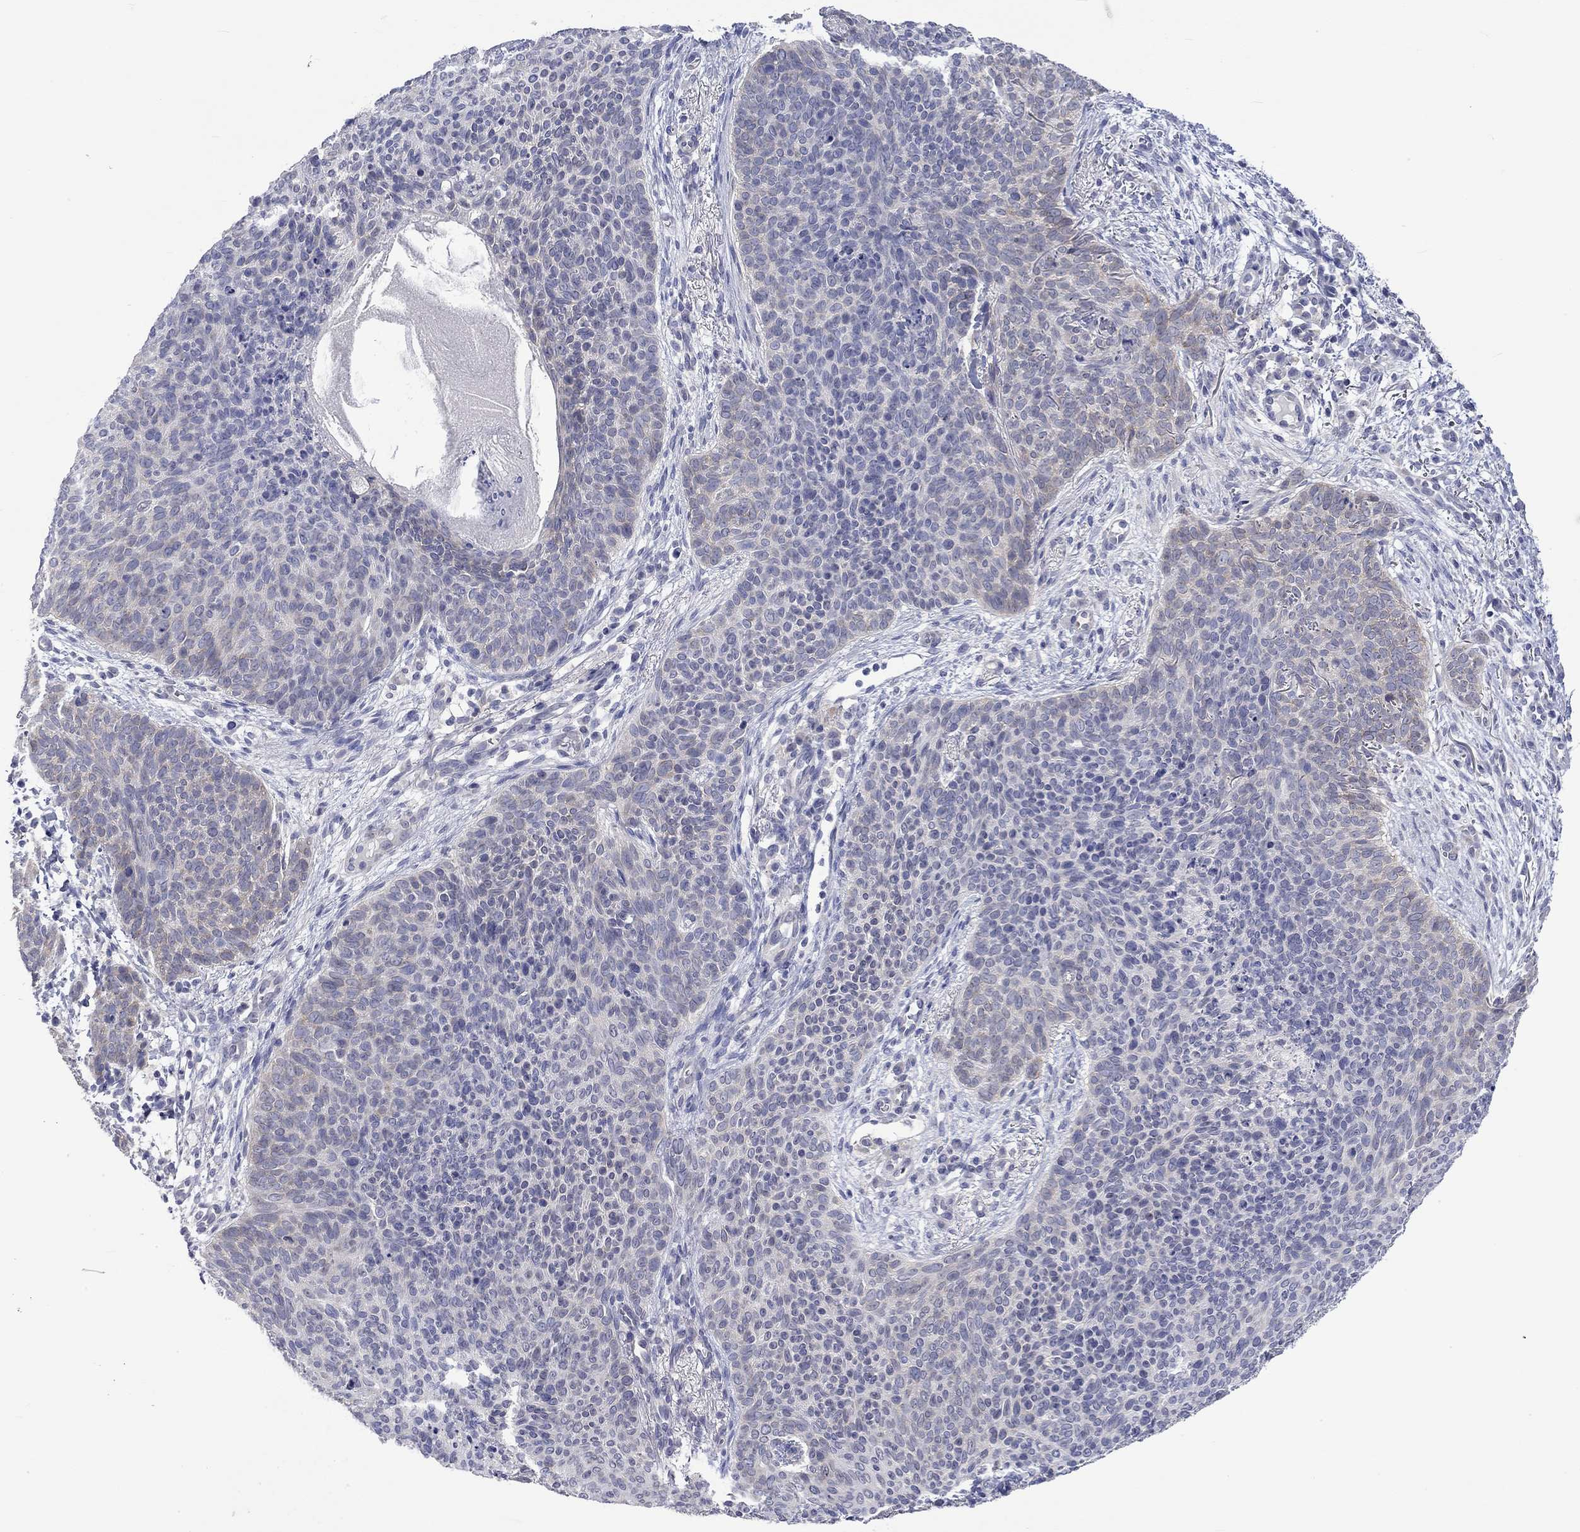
{"staining": {"intensity": "negative", "quantity": "none", "location": "none"}, "tissue": "skin cancer", "cell_type": "Tumor cells", "image_type": "cancer", "snomed": [{"axis": "morphology", "description": "Basal cell carcinoma"}, {"axis": "topography", "description": "Skin"}], "caption": "Protein analysis of skin cancer (basal cell carcinoma) shows no significant positivity in tumor cells. (DAB (3,3'-diaminobenzidine) IHC, high magnification).", "gene": "CERS1", "patient": {"sex": "male", "age": 64}}